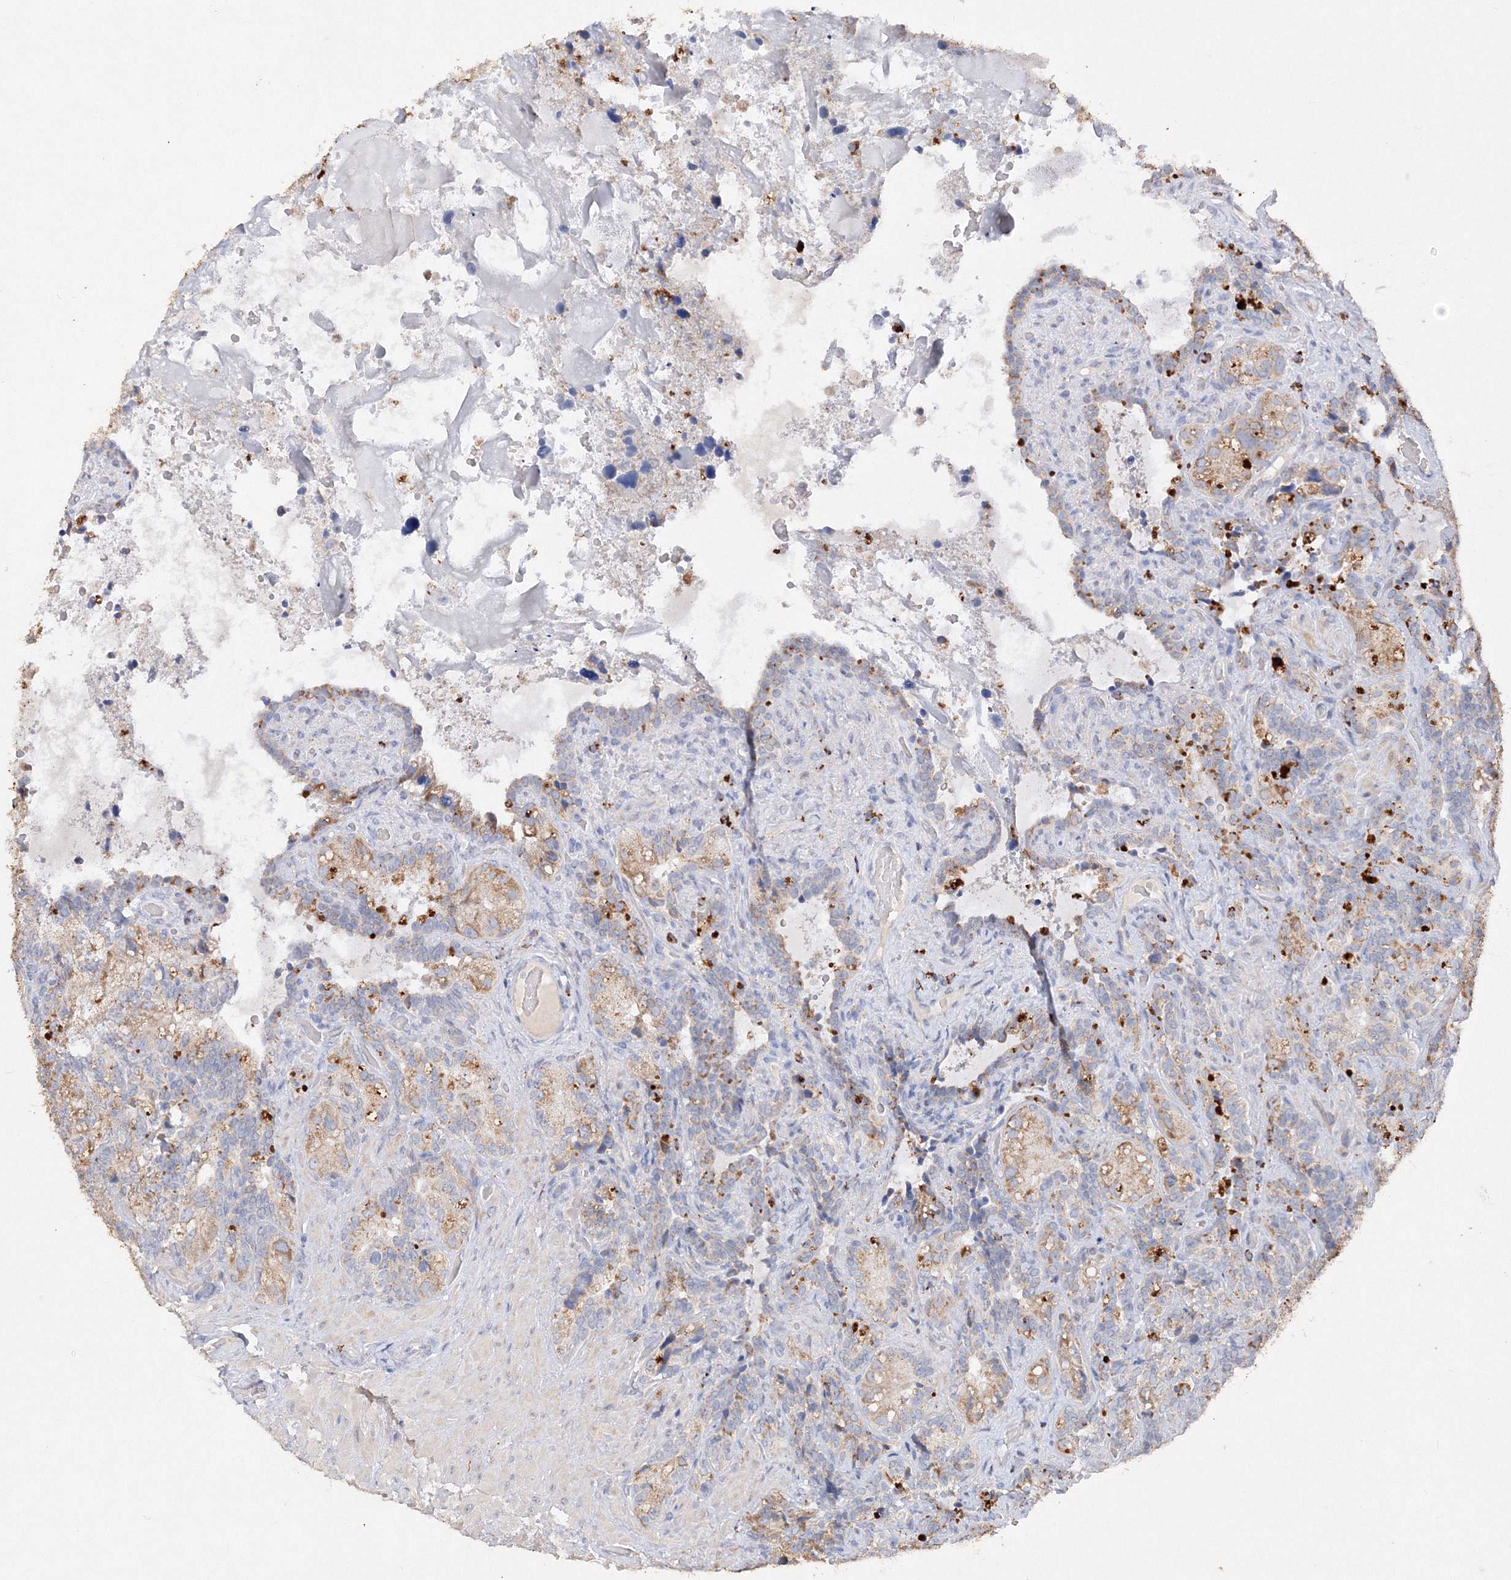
{"staining": {"intensity": "moderate", "quantity": ">75%", "location": "cytoplasmic/membranous"}, "tissue": "seminal vesicle", "cell_type": "Glandular cells", "image_type": "normal", "snomed": [{"axis": "morphology", "description": "Normal tissue, NOS"}, {"axis": "topography", "description": "Seminal veicle"}, {"axis": "topography", "description": "Peripheral nerve tissue"}], "caption": "About >75% of glandular cells in benign seminal vesicle display moderate cytoplasmic/membranous protein positivity as visualized by brown immunohistochemical staining.", "gene": "GLS", "patient": {"sex": "male", "age": 67}}